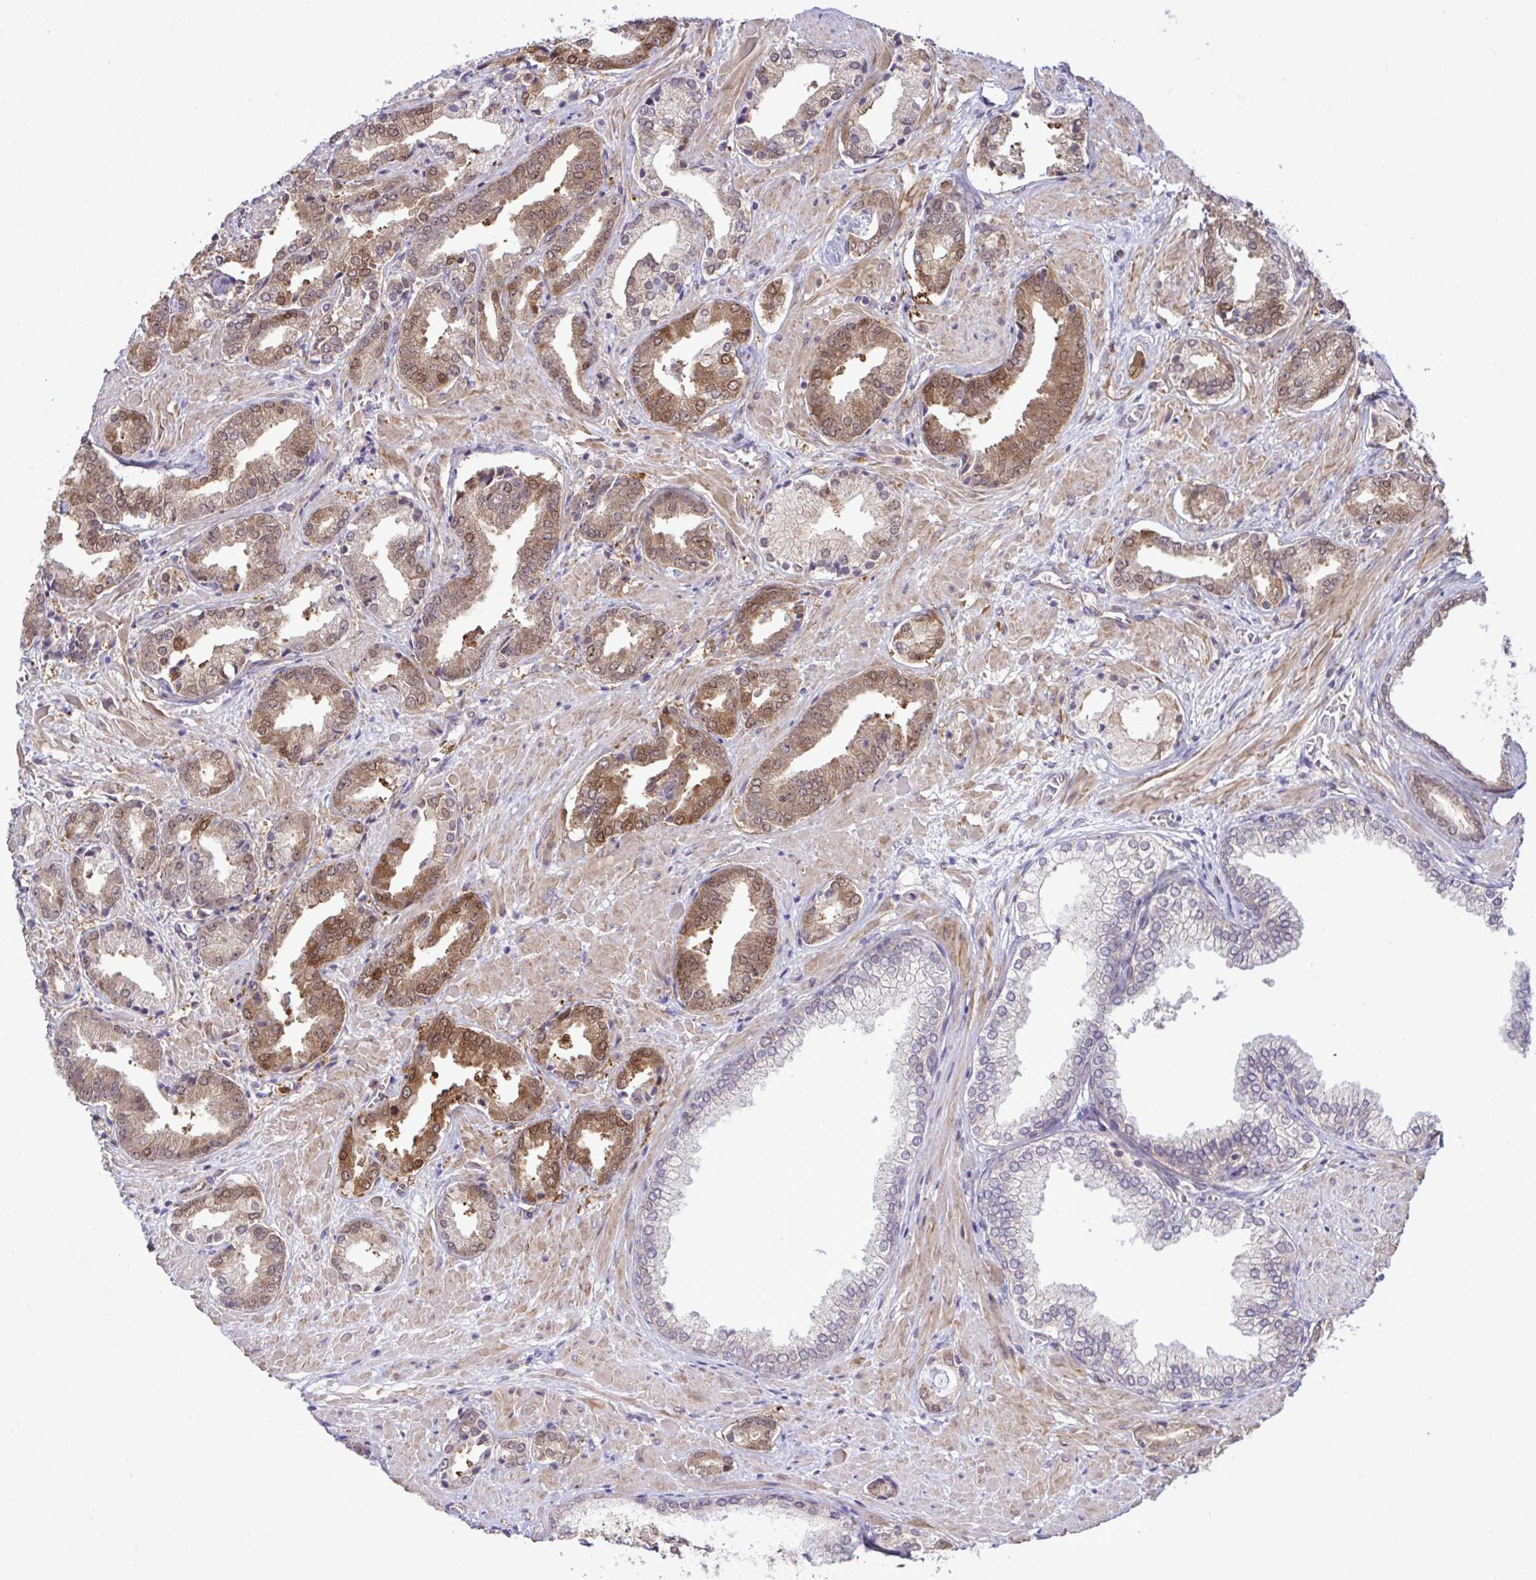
{"staining": {"intensity": "moderate", "quantity": ">75%", "location": "cytoplasmic/membranous,nuclear"}, "tissue": "prostate cancer", "cell_type": "Tumor cells", "image_type": "cancer", "snomed": [{"axis": "morphology", "description": "Adenocarcinoma, High grade"}, {"axis": "topography", "description": "Prostate"}], "caption": "Human prostate cancer stained with a brown dye shows moderate cytoplasmic/membranous and nuclear positive expression in about >75% of tumor cells.", "gene": "CMPK1", "patient": {"sex": "male", "age": 56}}